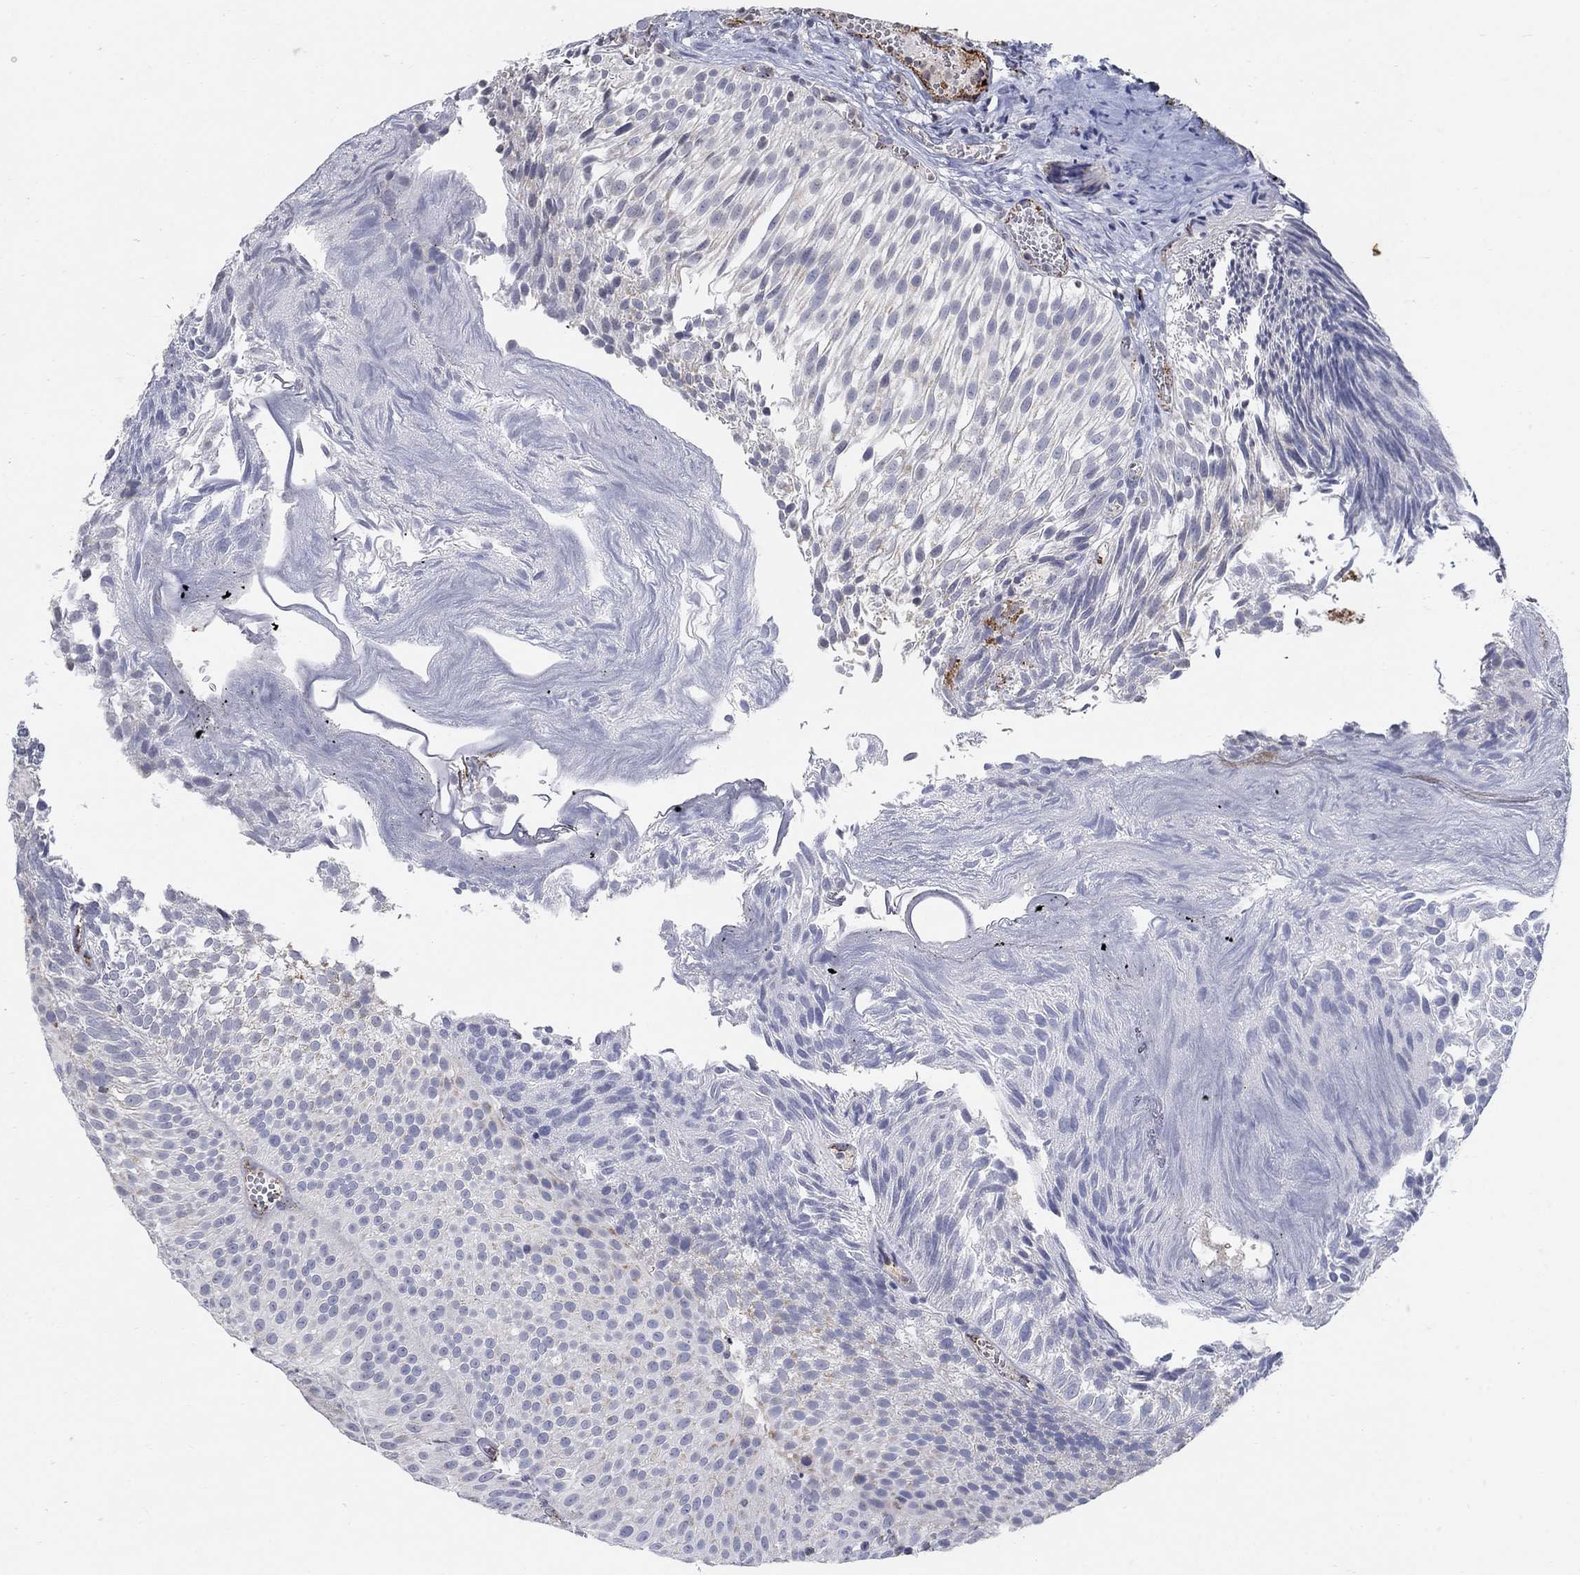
{"staining": {"intensity": "negative", "quantity": "none", "location": "none"}, "tissue": "urothelial cancer", "cell_type": "Tumor cells", "image_type": "cancer", "snomed": [{"axis": "morphology", "description": "Urothelial carcinoma, Low grade"}, {"axis": "topography", "description": "Urinary bladder"}], "caption": "A photomicrograph of low-grade urothelial carcinoma stained for a protein displays no brown staining in tumor cells.", "gene": "TINAG", "patient": {"sex": "male", "age": 65}}